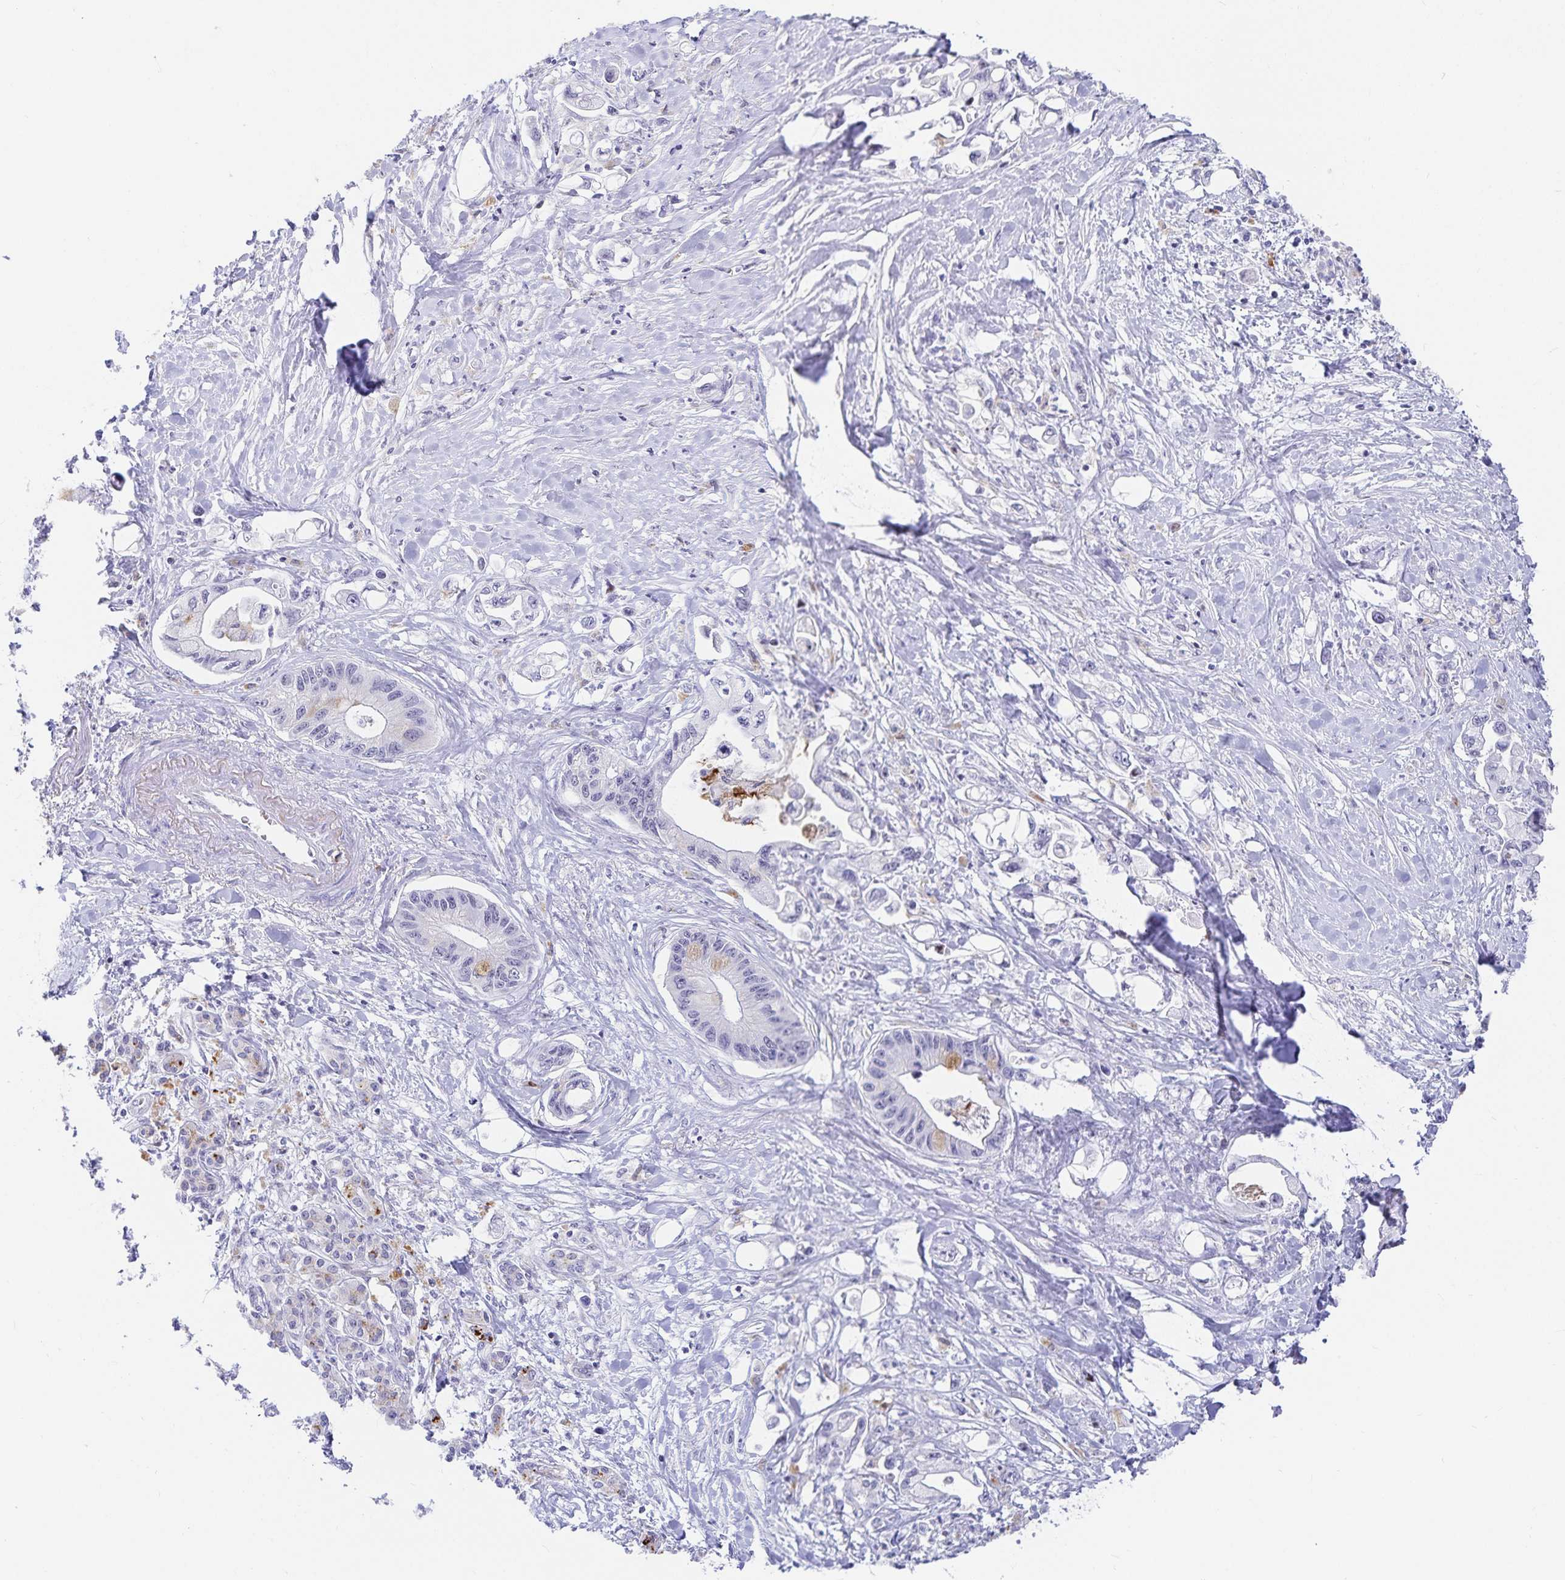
{"staining": {"intensity": "negative", "quantity": "none", "location": "none"}, "tissue": "pancreatic cancer", "cell_type": "Tumor cells", "image_type": "cancer", "snomed": [{"axis": "morphology", "description": "Adenocarcinoma, NOS"}, {"axis": "topography", "description": "Pancreas"}], "caption": "Image shows no significant protein positivity in tumor cells of pancreatic adenocarcinoma.", "gene": "KBTBD13", "patient": {"sex": "male", "age": 61}}